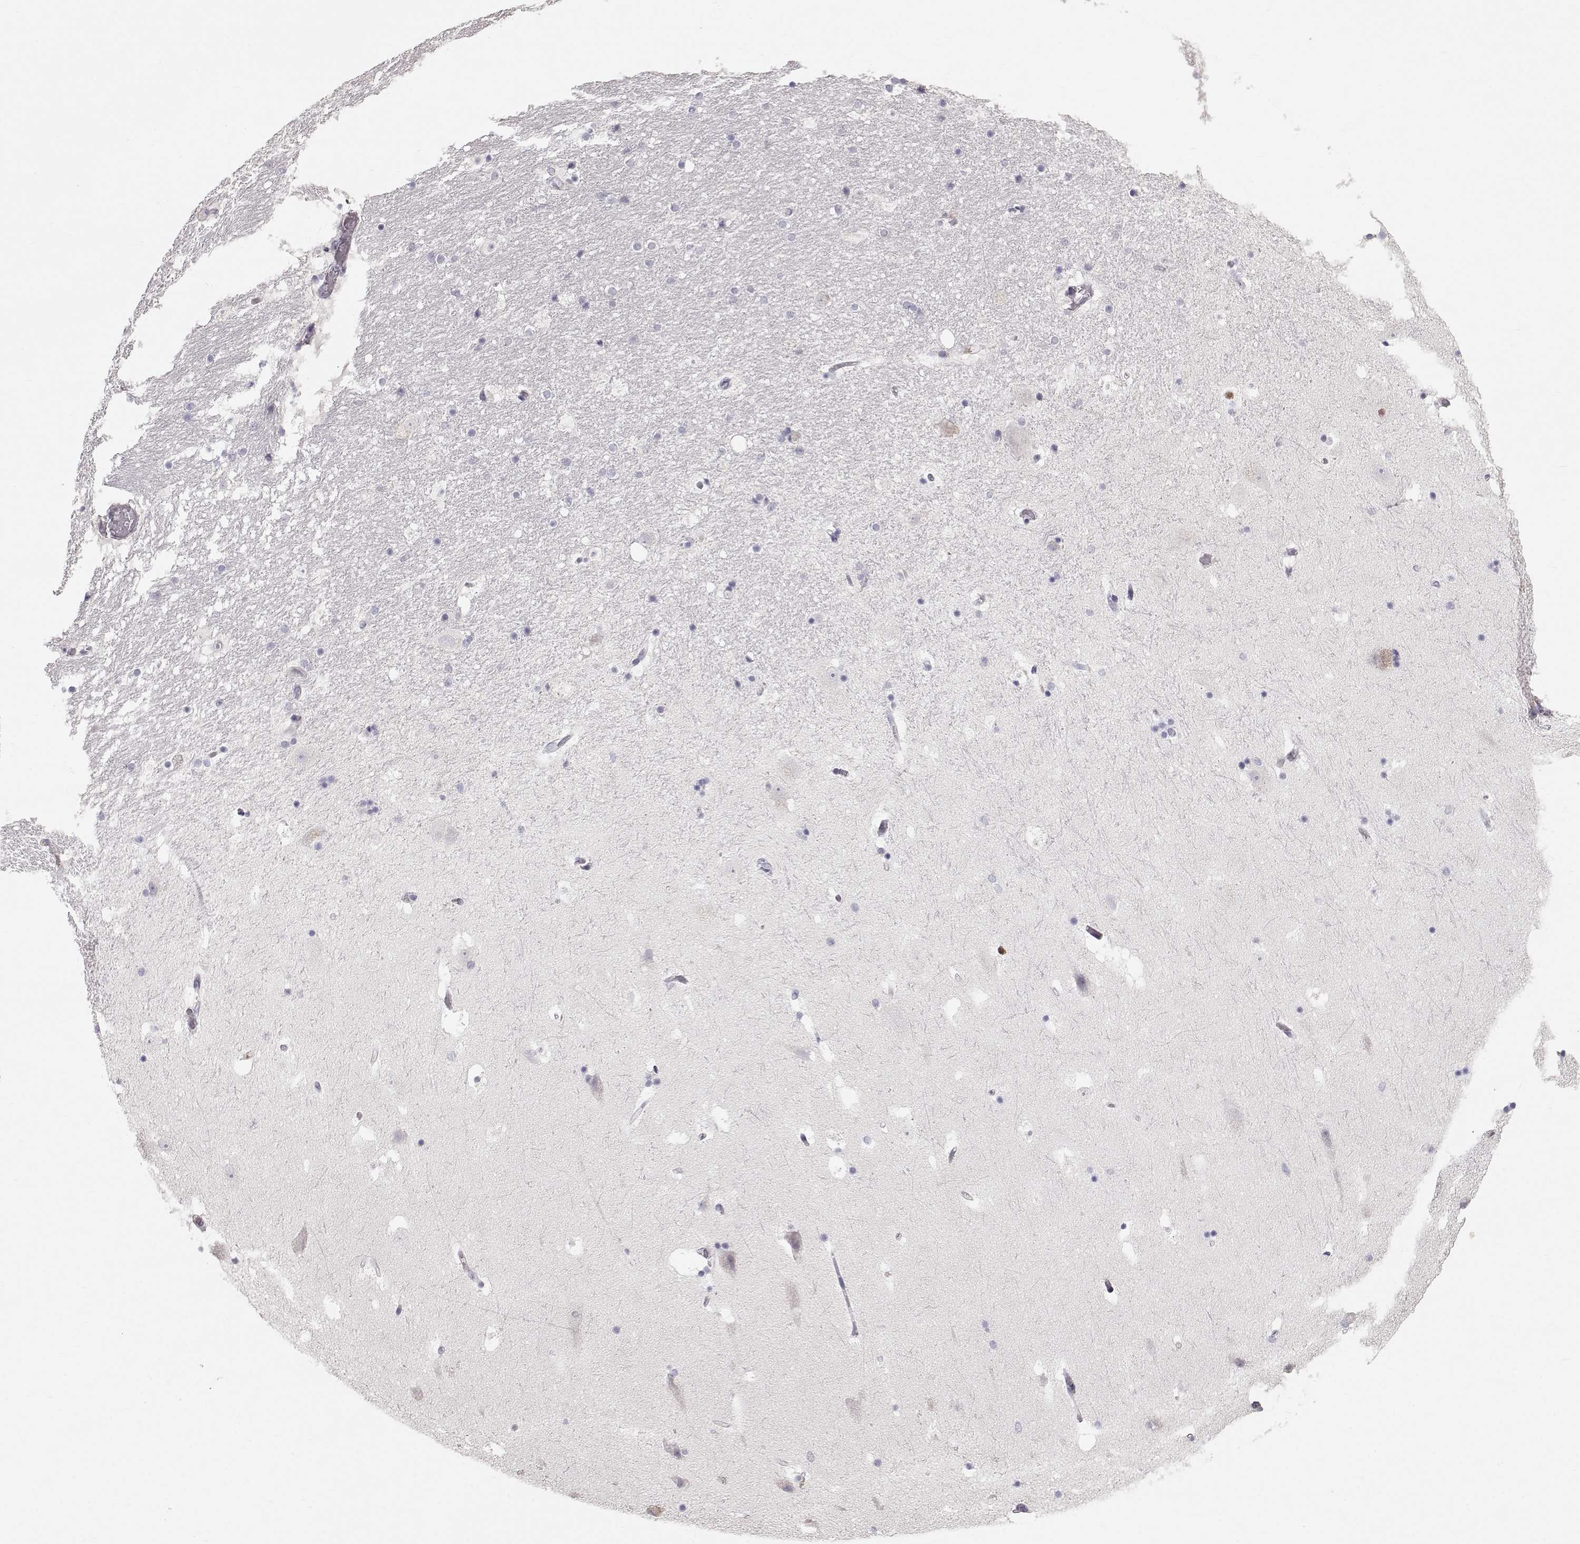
{"staining": {"intensity": "negative", "quantity": "none", "location": "none"}, "tissue": "hippocampus", "cell_type": "Glial cells", "image_type": "normal", "snomed": [{"axis": "morphology", "description": "Normal tissue, NOS"}, {"axis": "topography", "description": "Hippocampus"}], "caption": "Glial cells show no significant expression in benign hippocampus. (DAB (3,3'-diaminobenzidine) immunohistochemistry (IHC), high magnification).", "gene": "POU1F1", "patient": {"sex": "male", "age": 51}}